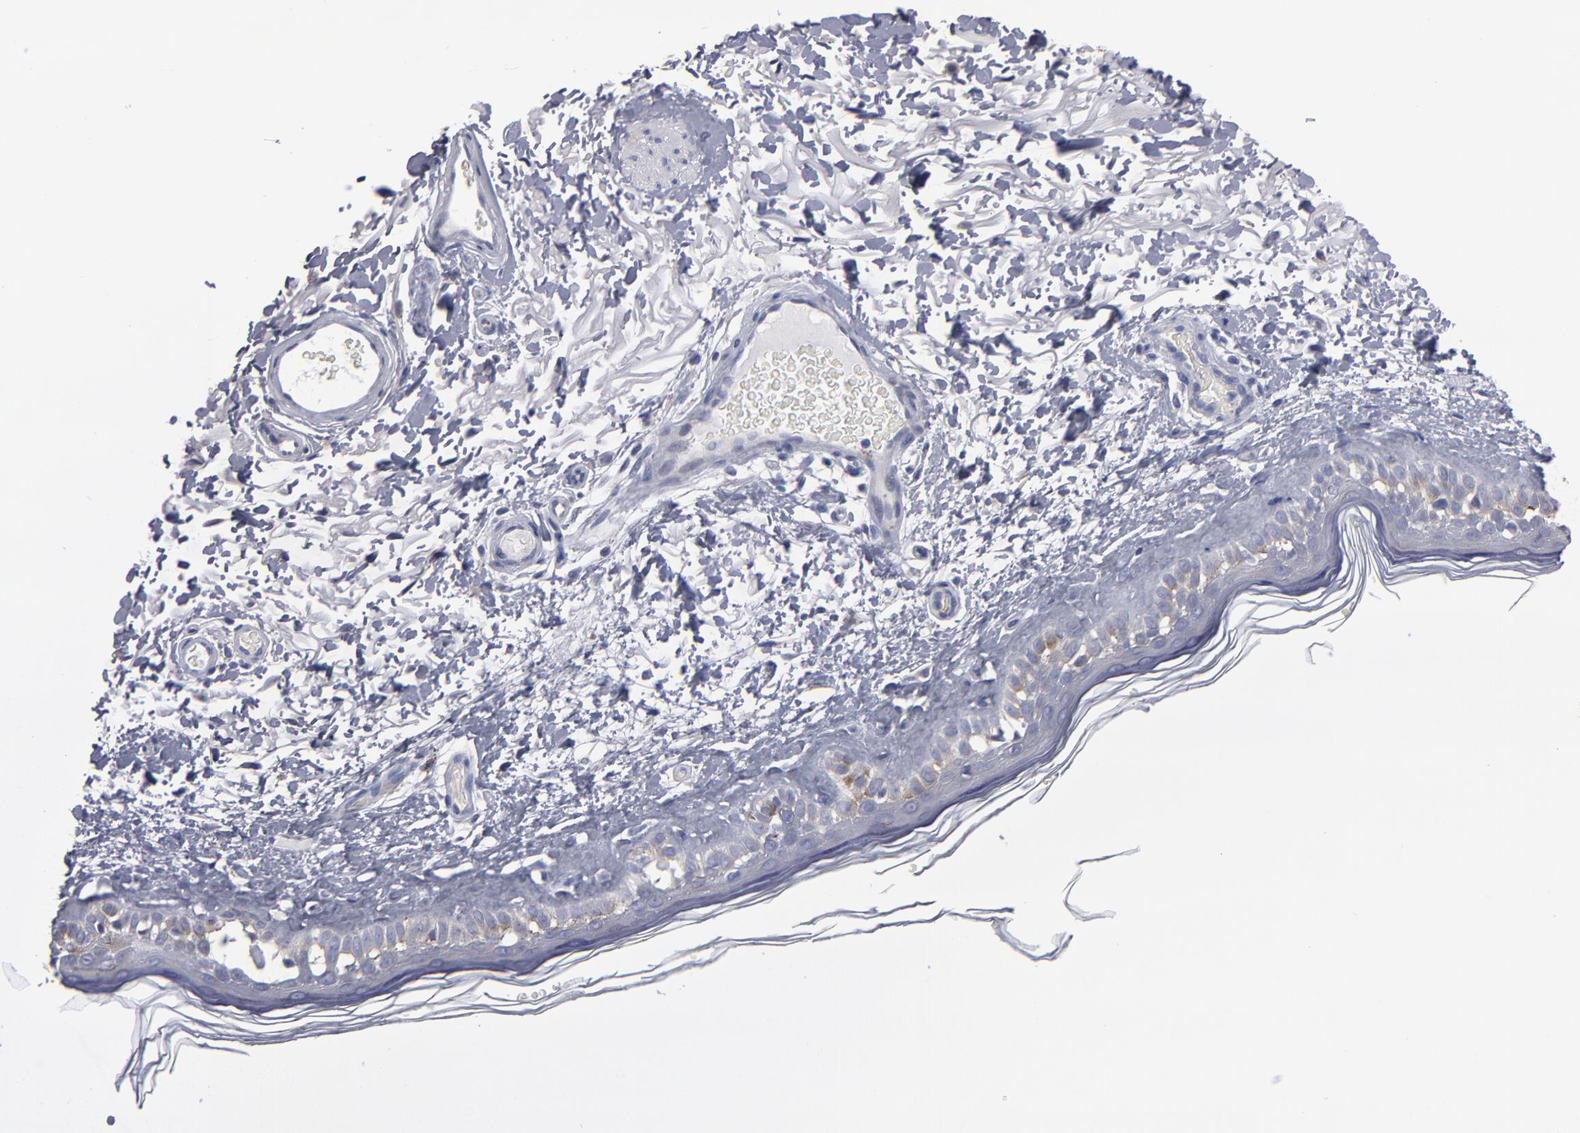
{"staining": {"intensity": "negative", "quantity": "none", "location": "none"}, "tissue": "skin", "cell_type": "Fibroblasts", "image_type": "normal", "snomed": [{"axis": "morphology", "description": "Normal tissue, NOS"}, {"axis": "topography", "description": "Skin"}], "caption": "The immunohistochemistry (IHC) histopathology image has no significant staining in fibroblasts of skin. The staining is performed using DAB brown chromogen with nuclei counter-stained in using hematoxylin.", "gene": "CCDC80", "patient": {"sex": "male", "age": 63}}